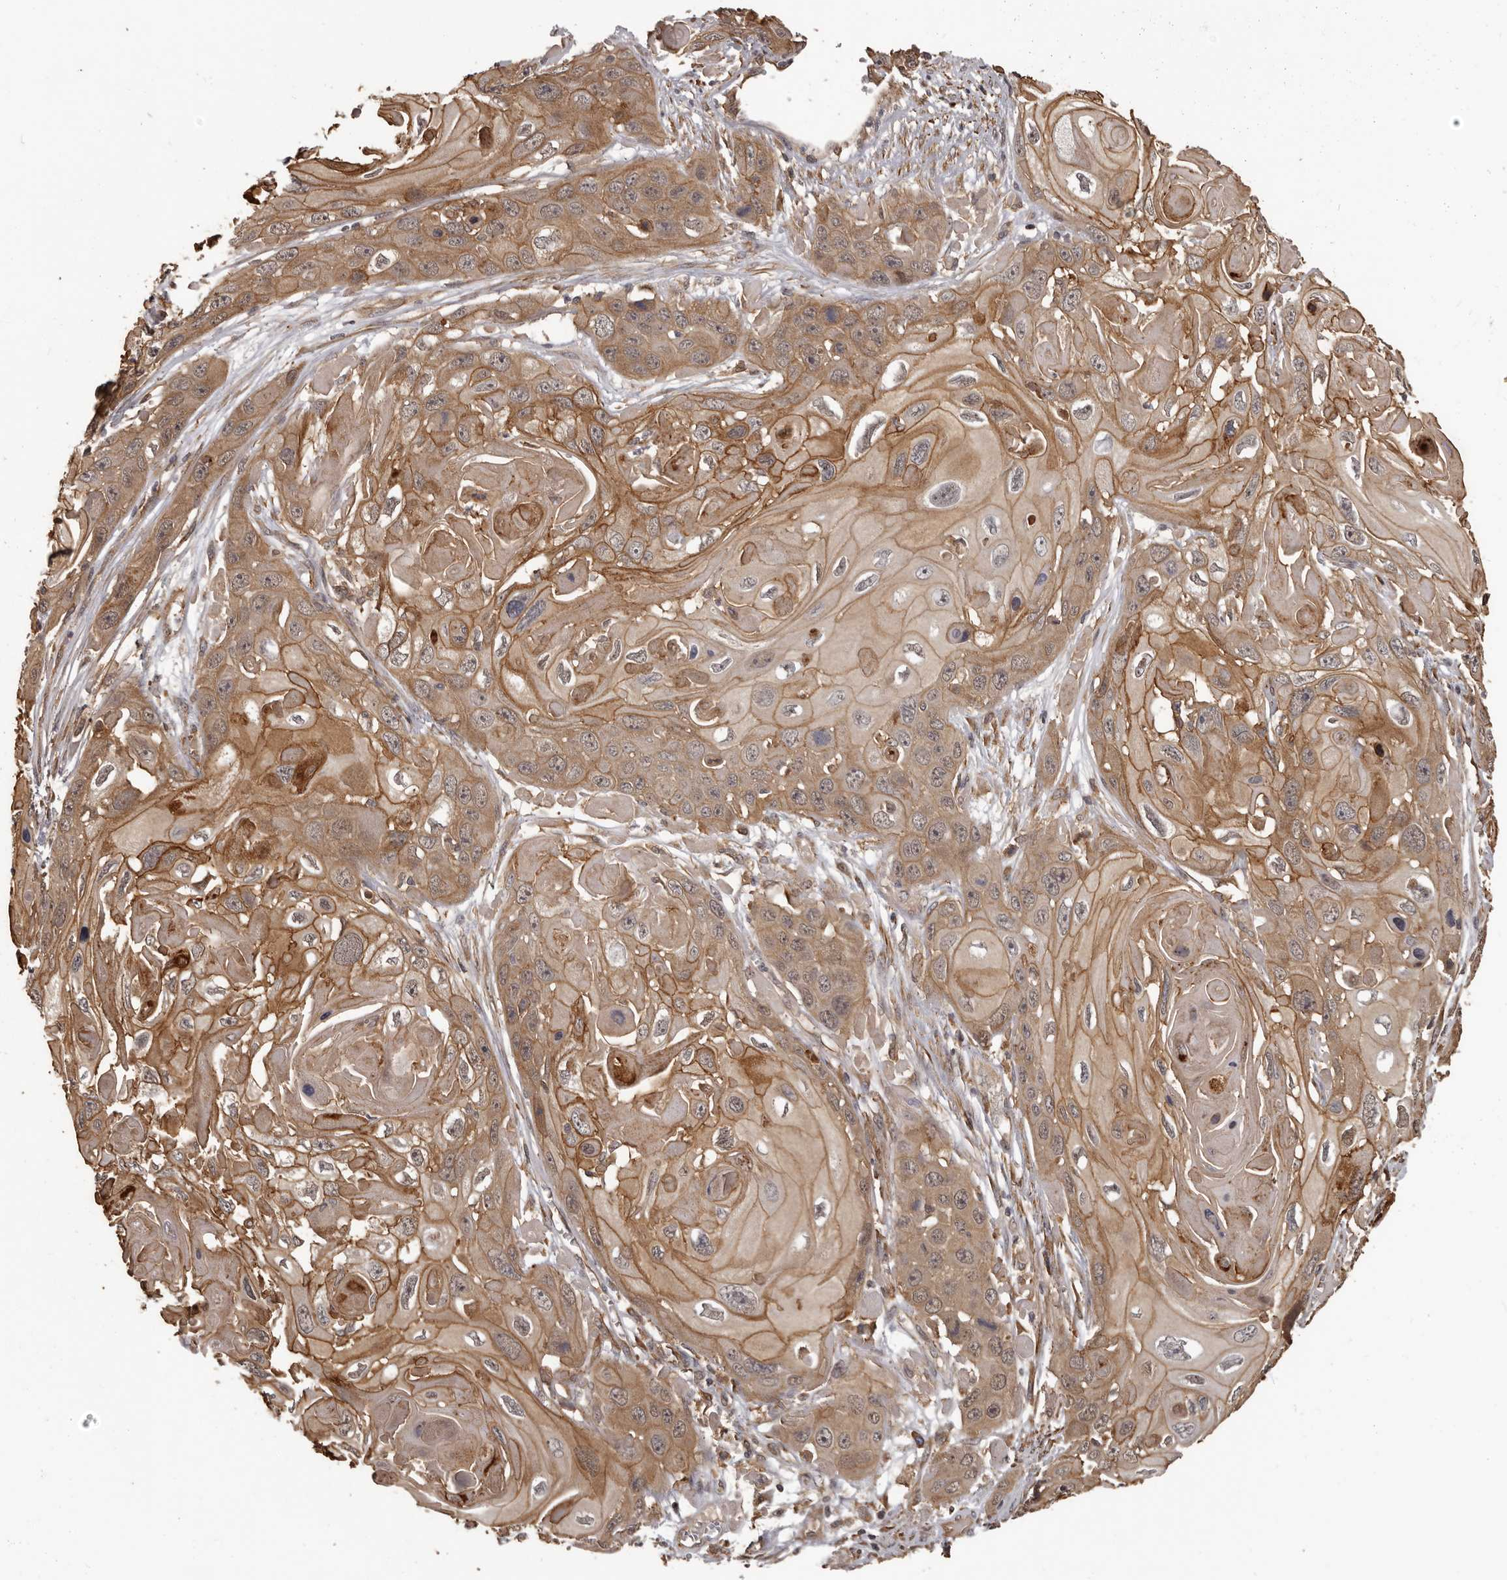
{"staining": {"intensity": "moderate", "quantity": ">75%", "location": "cytoplasmic/membranous"}, "tissue": "skin cancer", "cell_type": "Tumor cells", "image_type": "cancer", "snomed": [{"axis": "morphology", "description": "Squamous cell carcinoma, NOS"}, {"axis": "topography", "description": "Skin"}], "caption": "Immunohistochemical staining of human skin cancer (squamous cell carcinoma) demonstrates medium levels of moderate cytoplasmic/membranous protein positivity in approximately >75% of tumor cells. (brown staining indicates protein expression, while blue staining denotes nuclei).", "gene": "SLITRK6", "patient": {"sex": "male", "age": 55}}